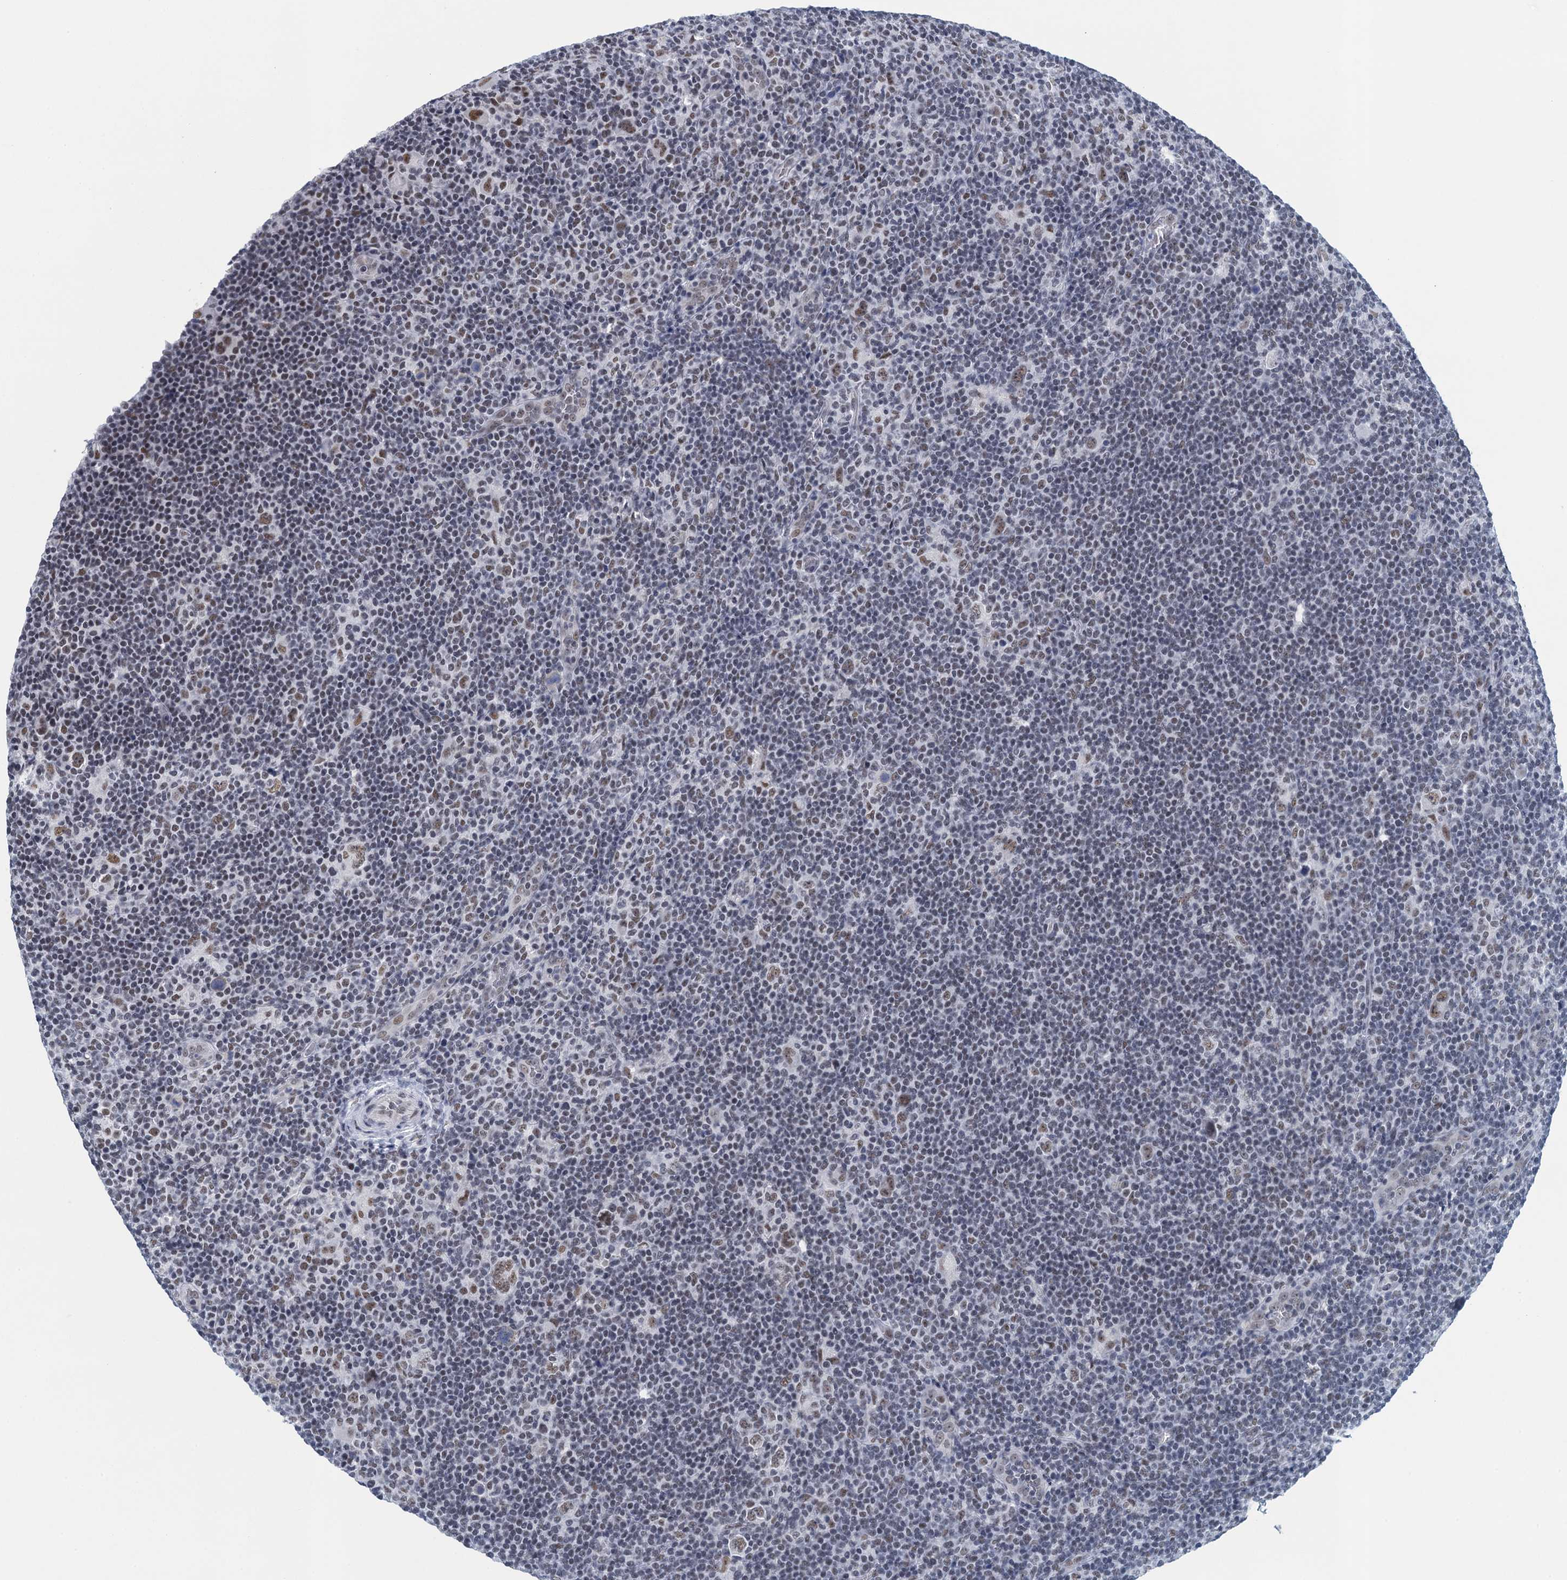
{"staining": {"intensity": "weak", "quantity": ">75%", "location": "nuclear"}, "tissue": "lymphoma", "cell_type": "Tumor cells", "image_type": "cancer", "snomed": [{"axis": "morphology", "description": "Hodgkin's disease, NOS"}, {"axis": "topography", "description": "Lymph node"}], "caption": "Protein expression analysis of human Hodgkin's disease reveals weak nuclear expression in about >75% of tumor cells.", "gene": "EPS8L1", "patient": {"sex": "female", "age": 57}}